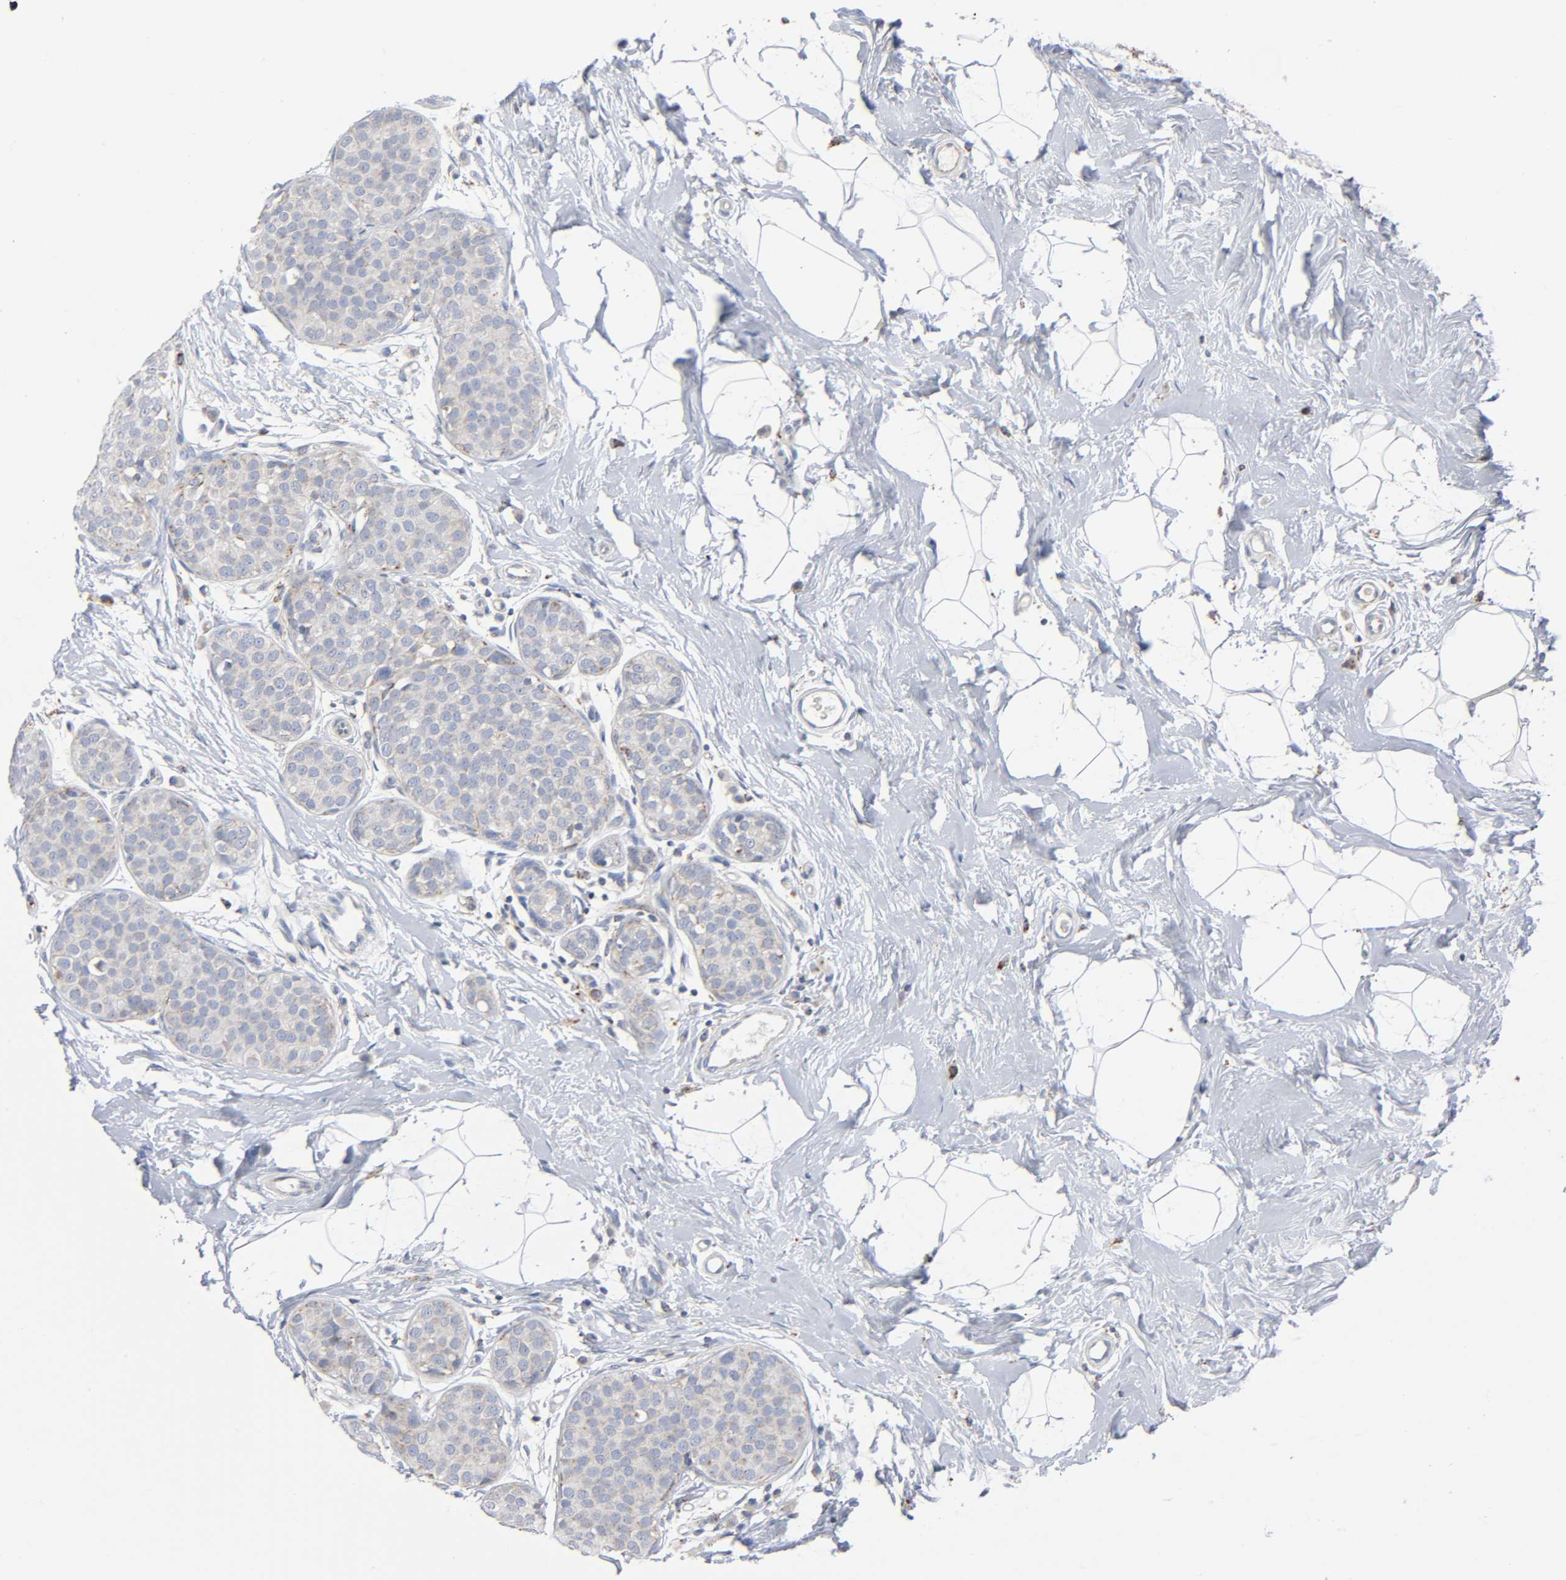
{"staining": {"intensity": "weak", "quantity": "<25%", "location": "cytoplasmic/membranous"}, "tissue": "breast cancer", "cell_type": "Tumor cells", "image_type": "cancer", "snomed": [{"axis": "morphology", "description": "Lobular carcinoma, in situ"}, {"axis": "morphology", "description": "Lobular carcinoma"}, {"axis": "topography", "description": "Breast"}], "caption": "An immunohistochemistry (IHC) image of breast lobular carcinoma in situ is shown. There is no staining in tumor cells of breast lobular carcinoma in situ.", "gene": "BAK1", "patient": {"sex": "female", "age": 41}}